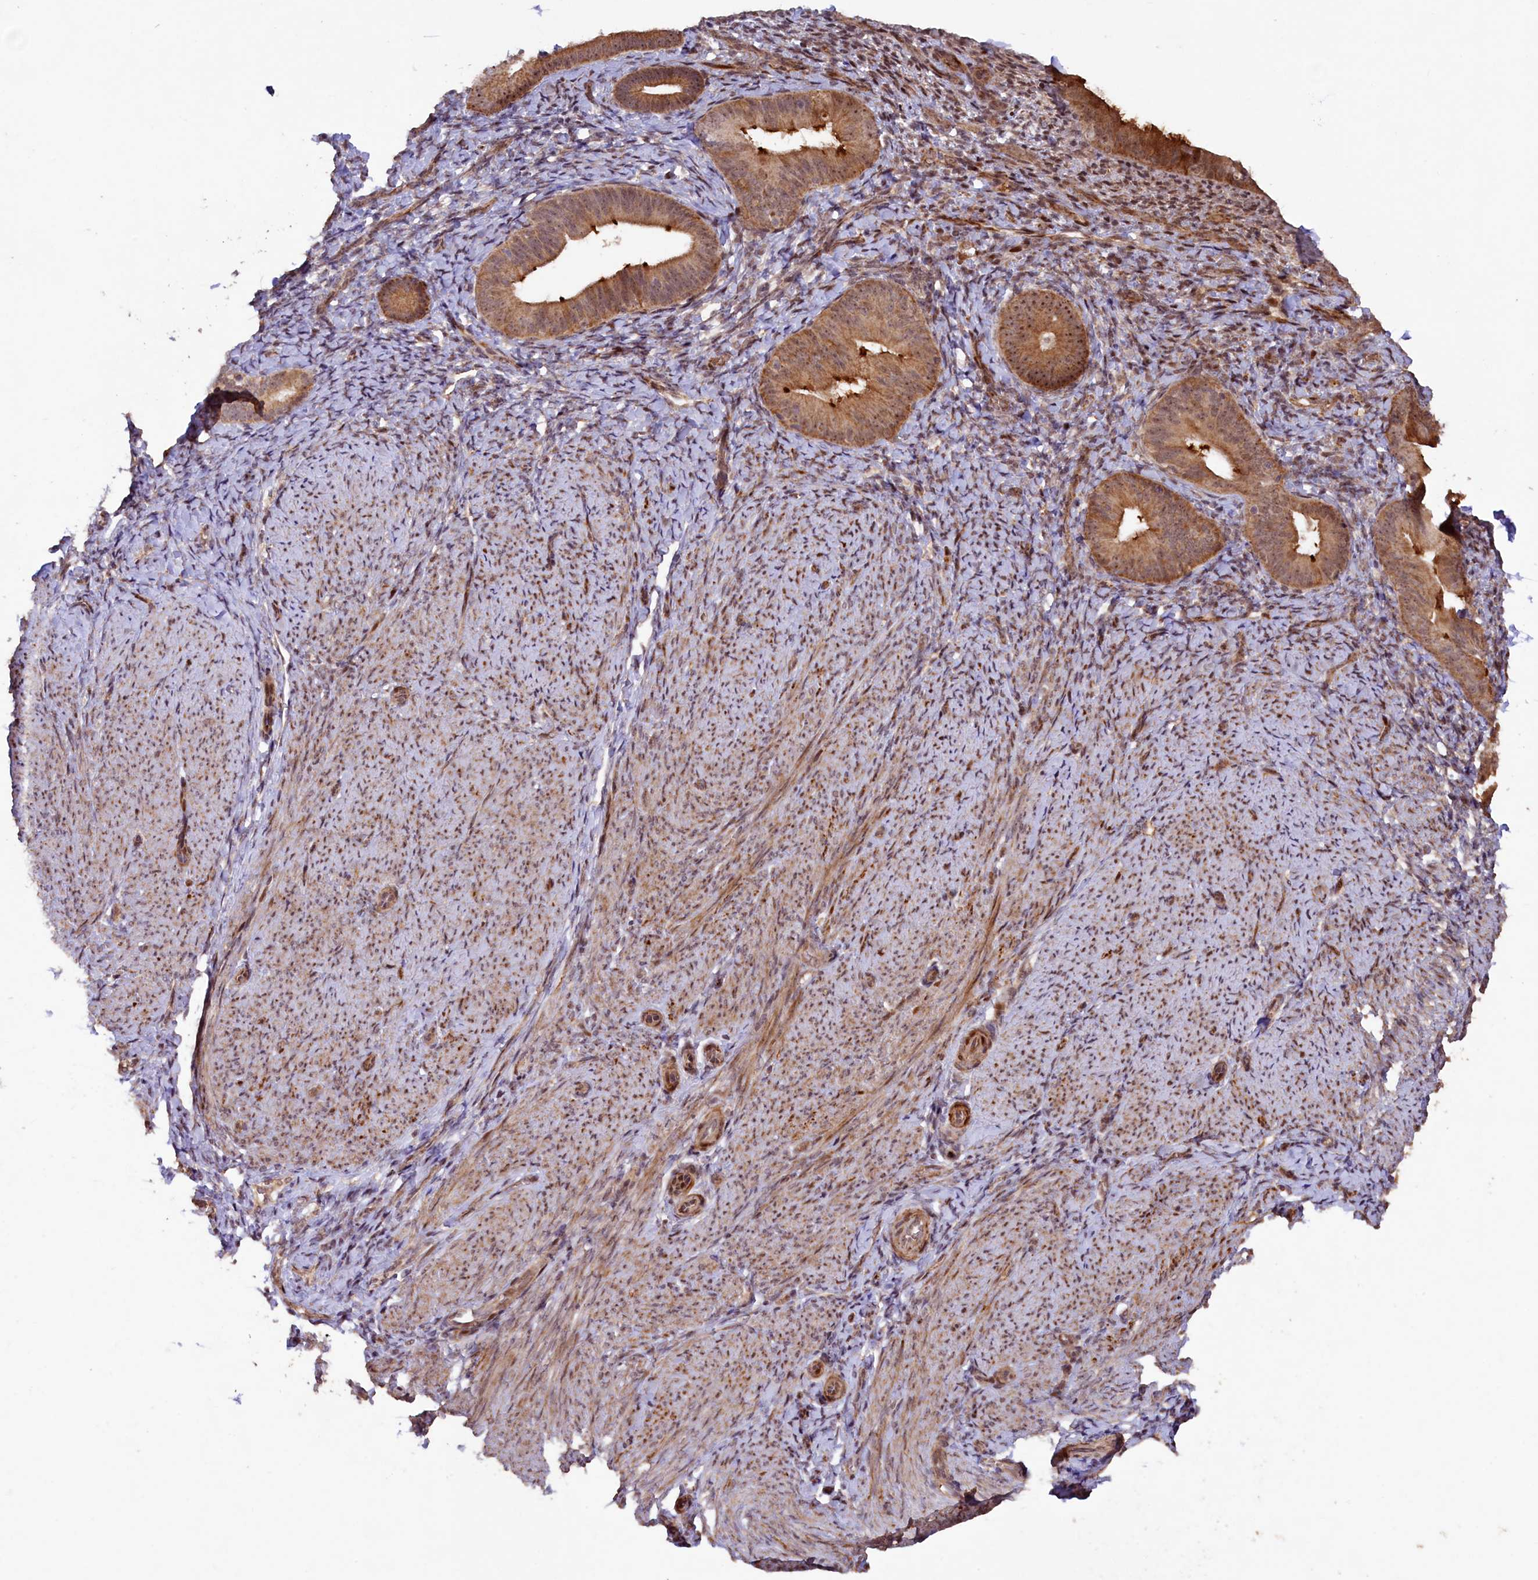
{"staining": {"intensity": "moderate", "quantity": "25%-75%", "location": "cytoplasmic/membranous,nuclear"}, "tissue": "endometrium", "cell_type": "Cells in endometrial stroma", "image_type": "normal", "snomed": [{"axis": "morphology", "description": "Normal tissue, NOS"}, {"axis": "topography", "description": "Endometrium"}], "caption": "This image displays IHC staining of normal endometrium, with medium moderate cytoplasmic/membranous,nuclear positivity in about 25%-75% of cells in endometrial stroma.", "gene": "SHPRH", "patient": {"sex": "female", "age": 65}}